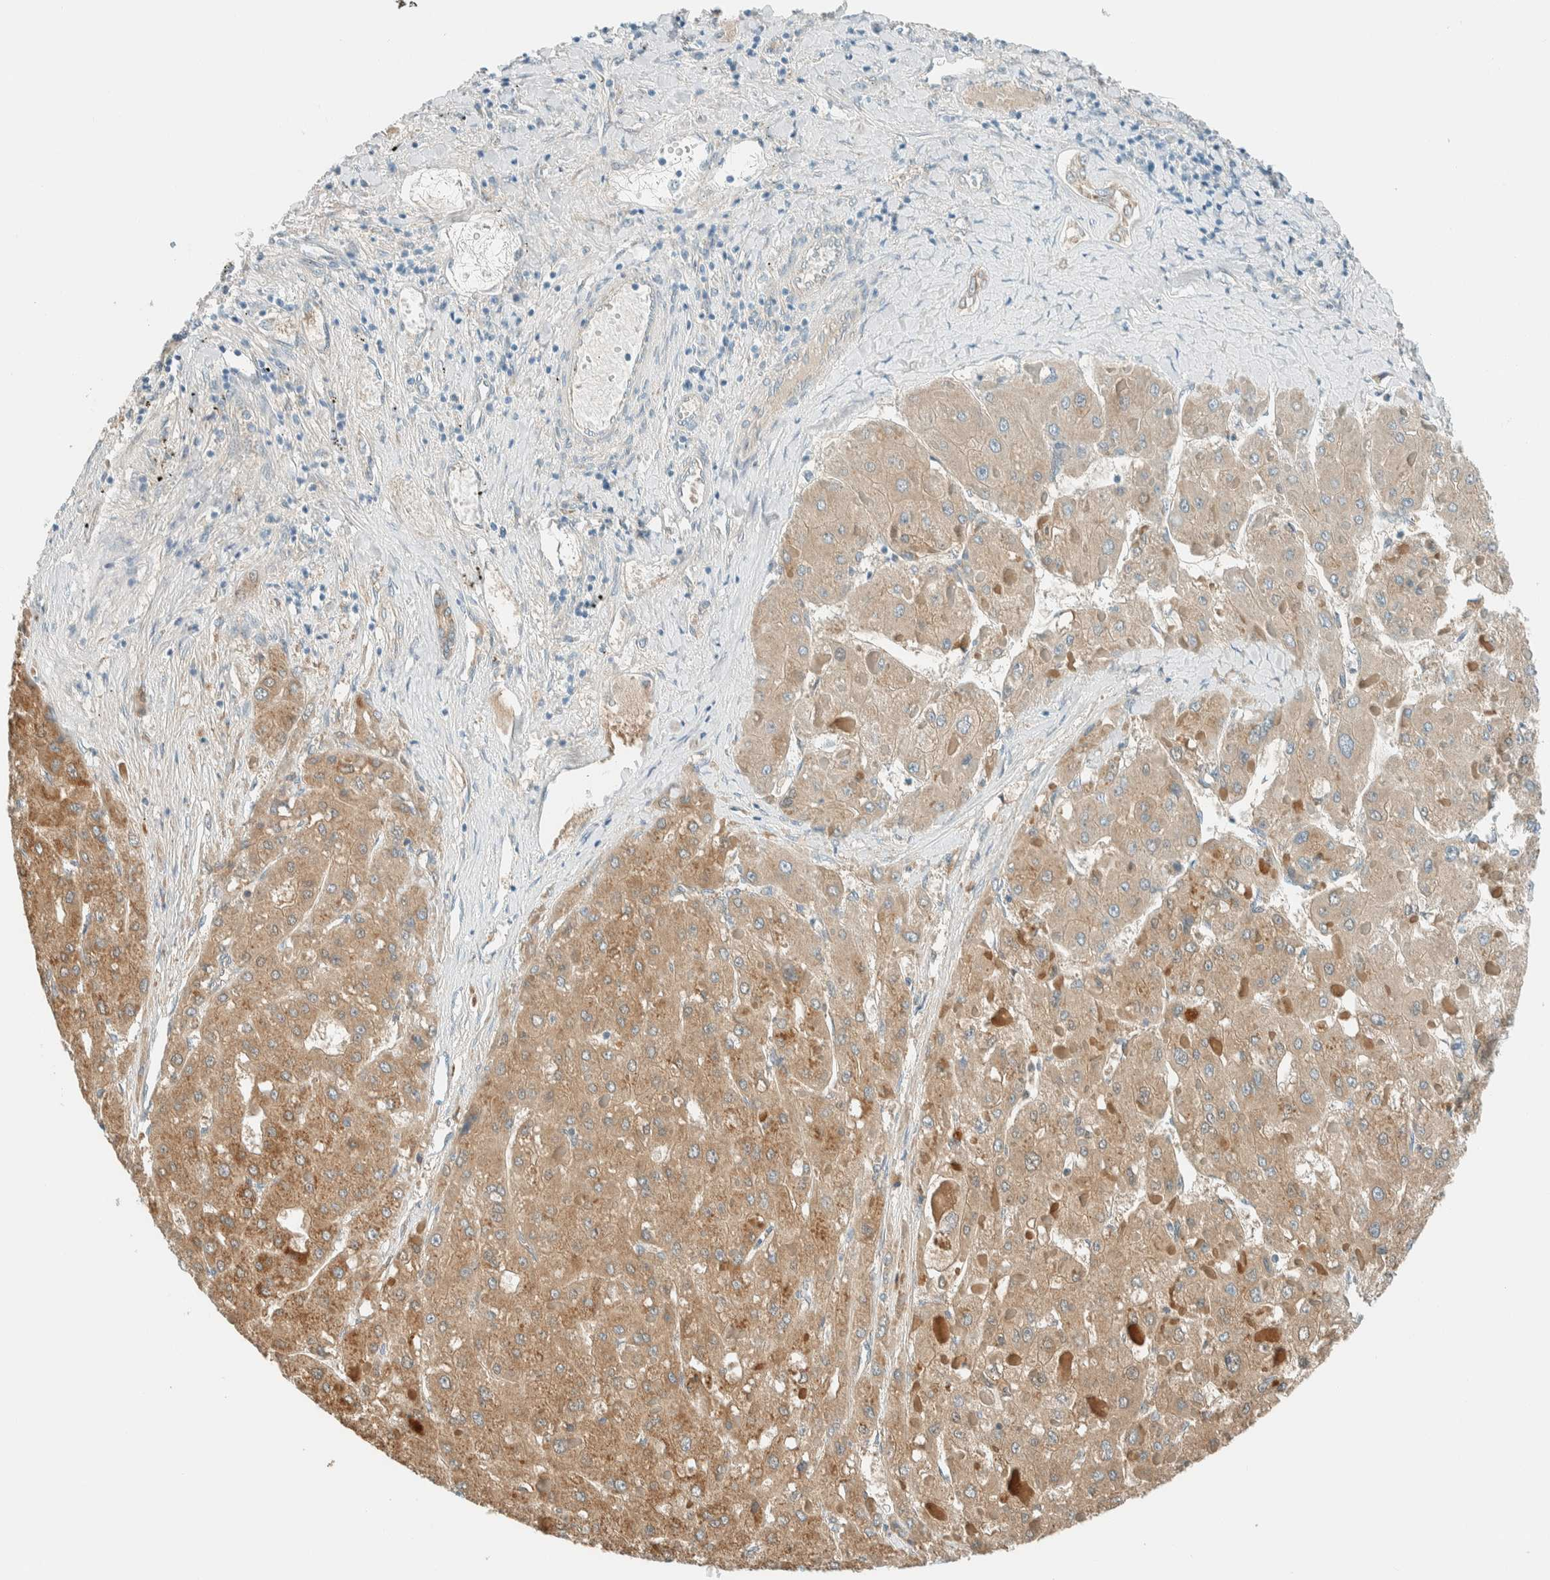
{"staining": {"intensity": "moderate", "quantity": ">75%", "location": "cytoplasmic/membranous"}, "tissue": "liver cancer", "cell_type": "Tumor cells", "image_type": "cancer", "snomed": [{"axis": "morphology", "description": "Carcinoma, Hepatocellular, NOS"}, {"axis": "topography", "description": "Liver"}], "caption": "Human liver cancer (hepatocellular carcinoma) stained with a protein marker displays moderate staining in tumor cells.", "gene": "ALDH7A1", "patient": {"sex": "female", "age": 73}}